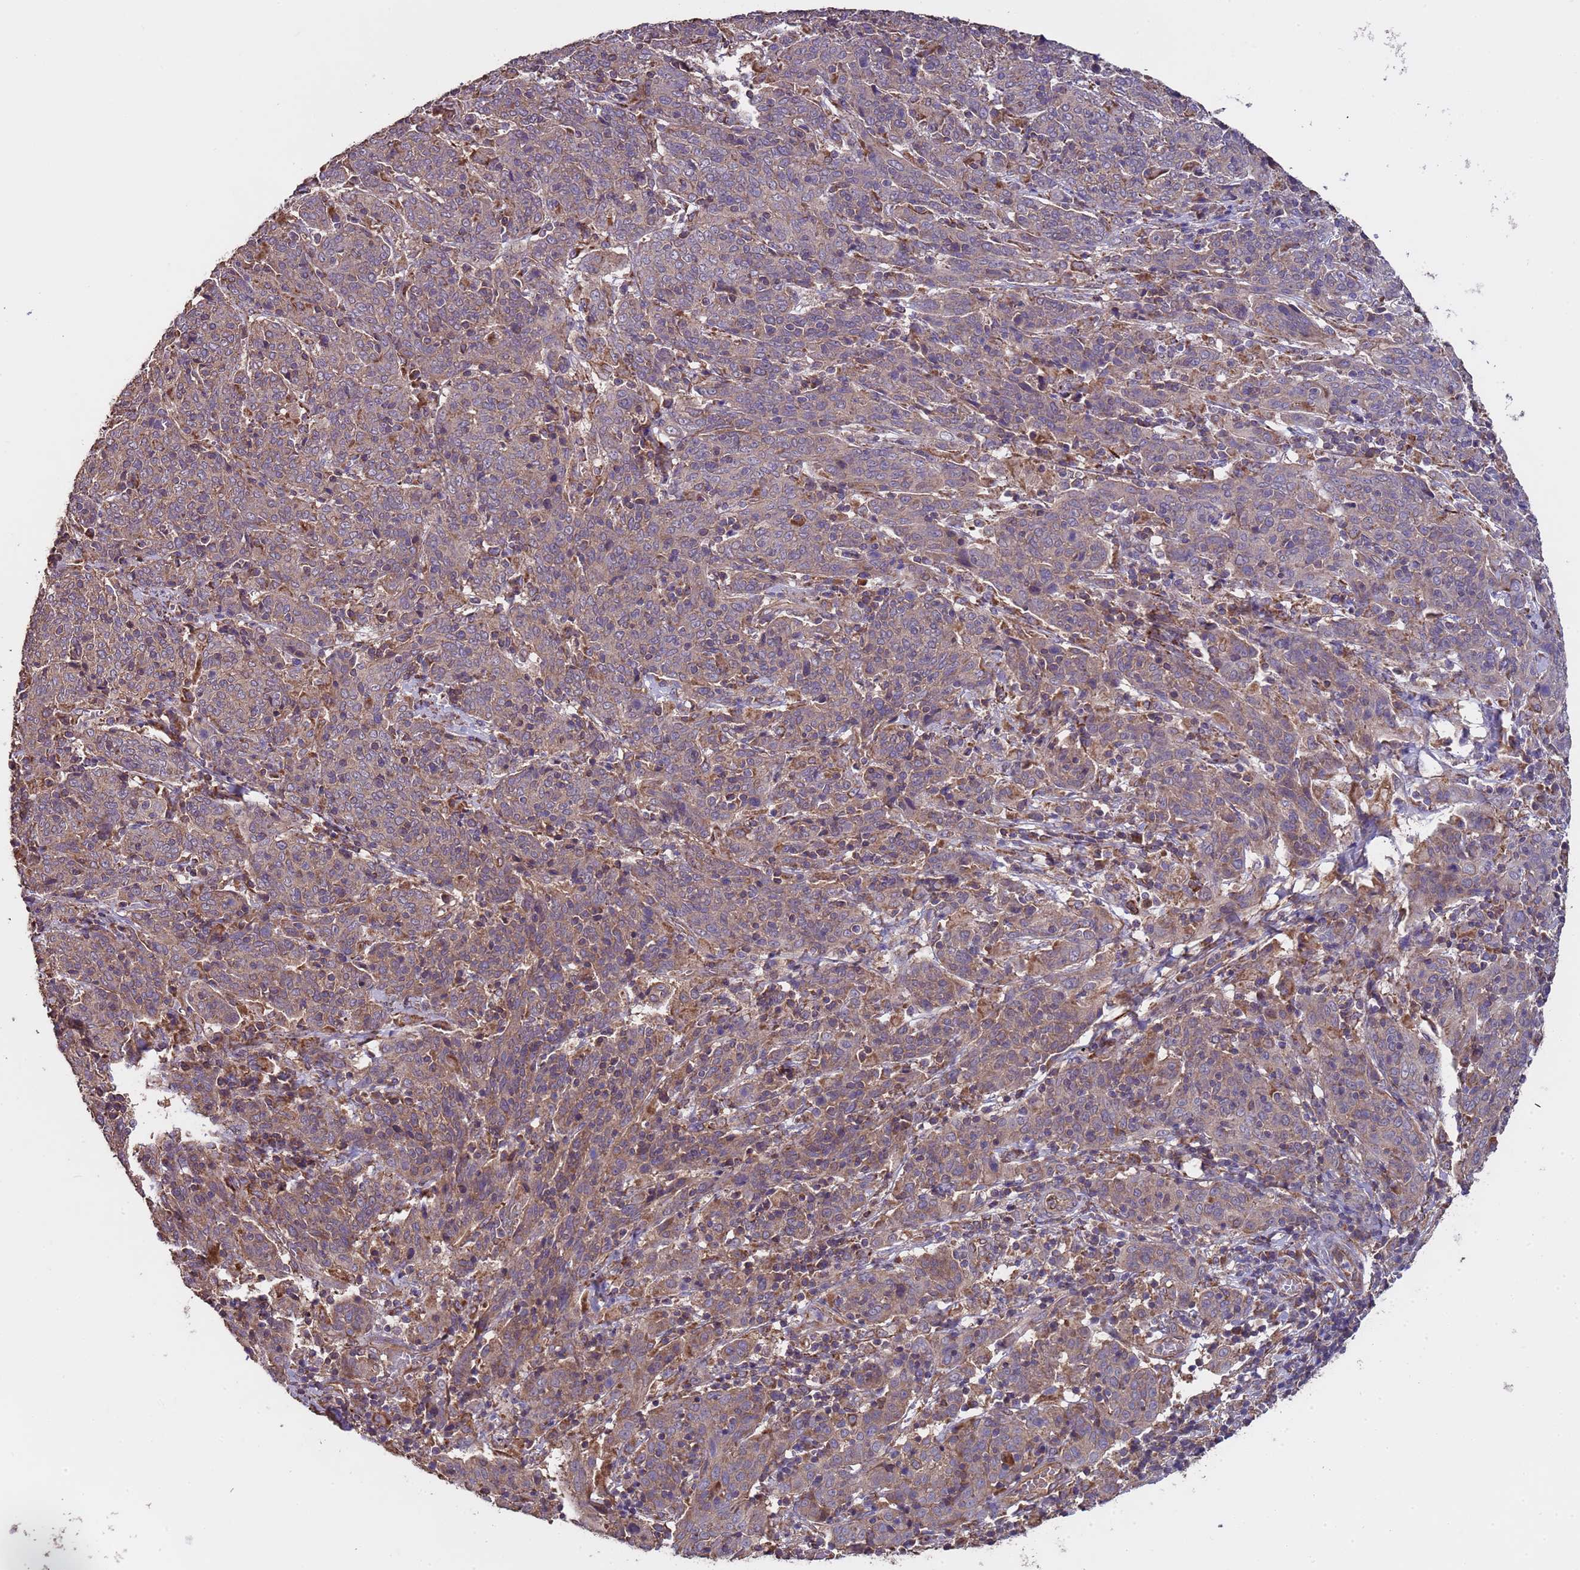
{"staining": {"intensity": "weak", "quantity": "<25%", "location": "cytoplasmic/membranous"}, "tissue": "cervical cancer", "cell_type": "Tumor cells", "image_type": "cancer", "snomed": [{"axis": "morphology", "description": "Squamous cell carcinoma, NOS"}, {"axis": "topography", "description": "Cervix"}], "caption": "The photomicrograph reveals no staining of tumor cells in squamous cell carcinoma (cervical).", "gene": "EEF1AKMT1", "patient": {"sex": "female", "age": 67}}